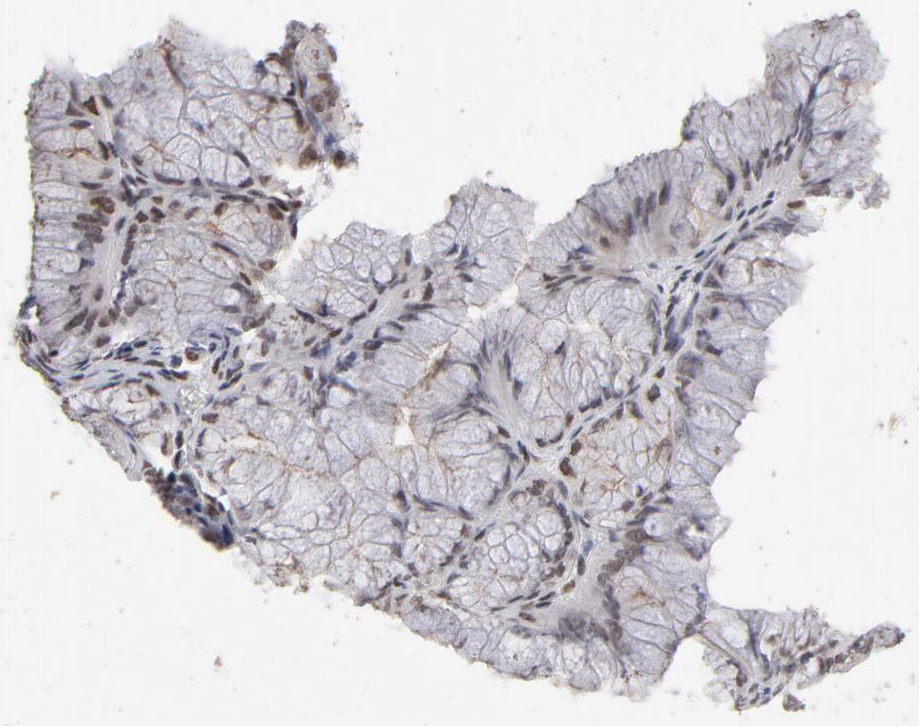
{"staining": {"intensity": "weak", "quantity": "25%-75%", "location": "nuclear"}, "tissue": "ovarian cancer", "cell_type": "Tumor cells", "image_type": "cancer", "snomed": [{"axis": "morphology", "description": "Cystadenocarcinoma, mucinous, NOS"}, {"axis": "topography", "description": "Ovary"}], "caption": "A photomicrograph showing weak nuclear expression in approximately 25%-75% of tumor cells in ovarian mucinous cystadenocarcinoma, as visualized by brown immunohistochemical staining.", "gene": "ZNF3", "patient": {"sex": "female", "age": 63}}